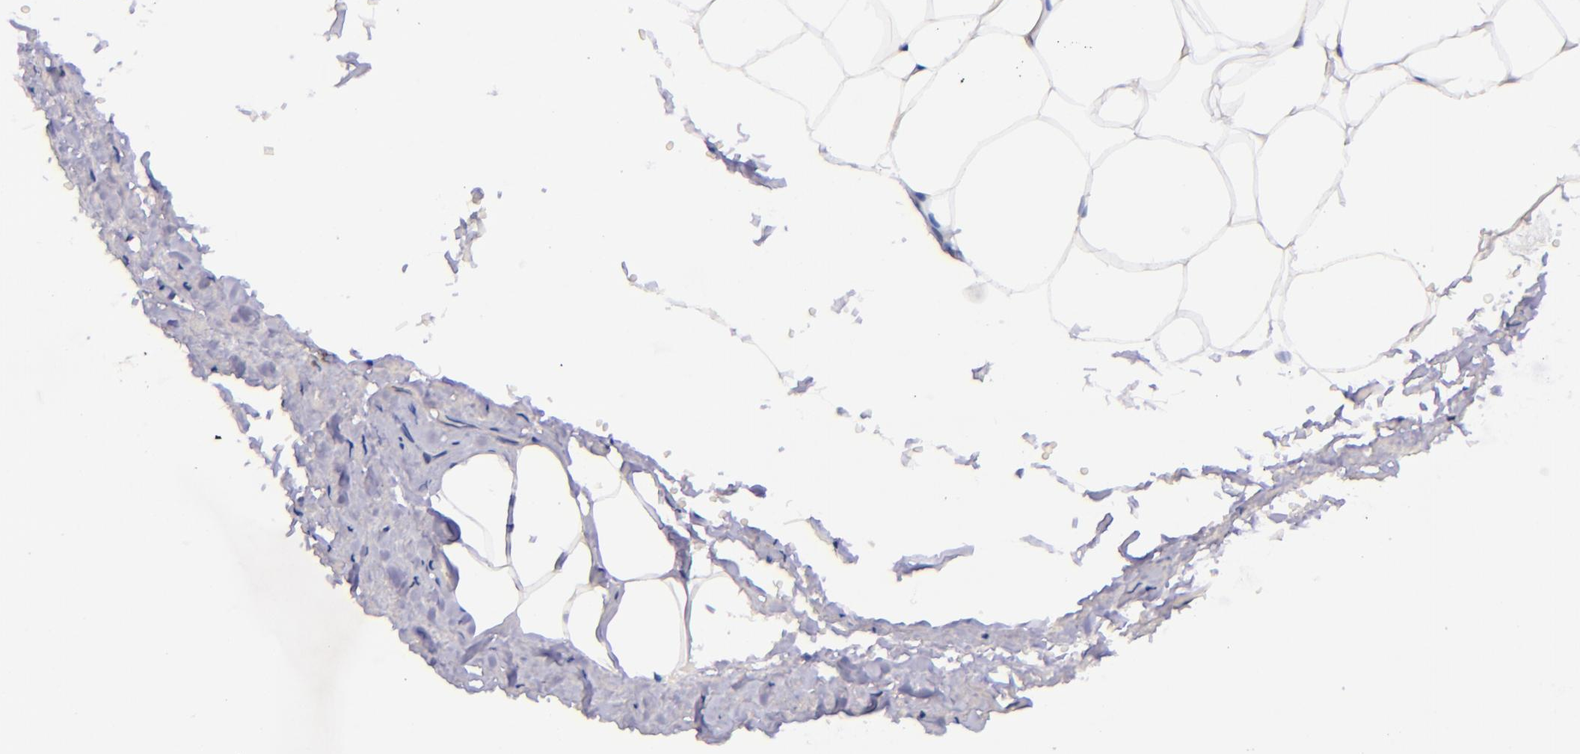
{"staining": {"intensity": "negative", "quantity": "none", "location": "none"}, "tissue": "adipose tissue", "cell_type": "Adipocytes", "image_type": "normal", "snomed": [{"axis": "morphology", "description": "Normal tissue, NOS"}, {"axis": "topography", "description": "Soft tissue"}, {"axis": "topography", "description": "Peripheral nerve tissue"}], "caption": "The image exhibits no staining of adipocytes in unremarkable adipose tissue. (Brightfield microscopy of DAB (3,3'-diaminobenzidine) immunohistochemistry at high magnification).", "gene": "SELL", "patient": {"sex": "female", "age": 68}}